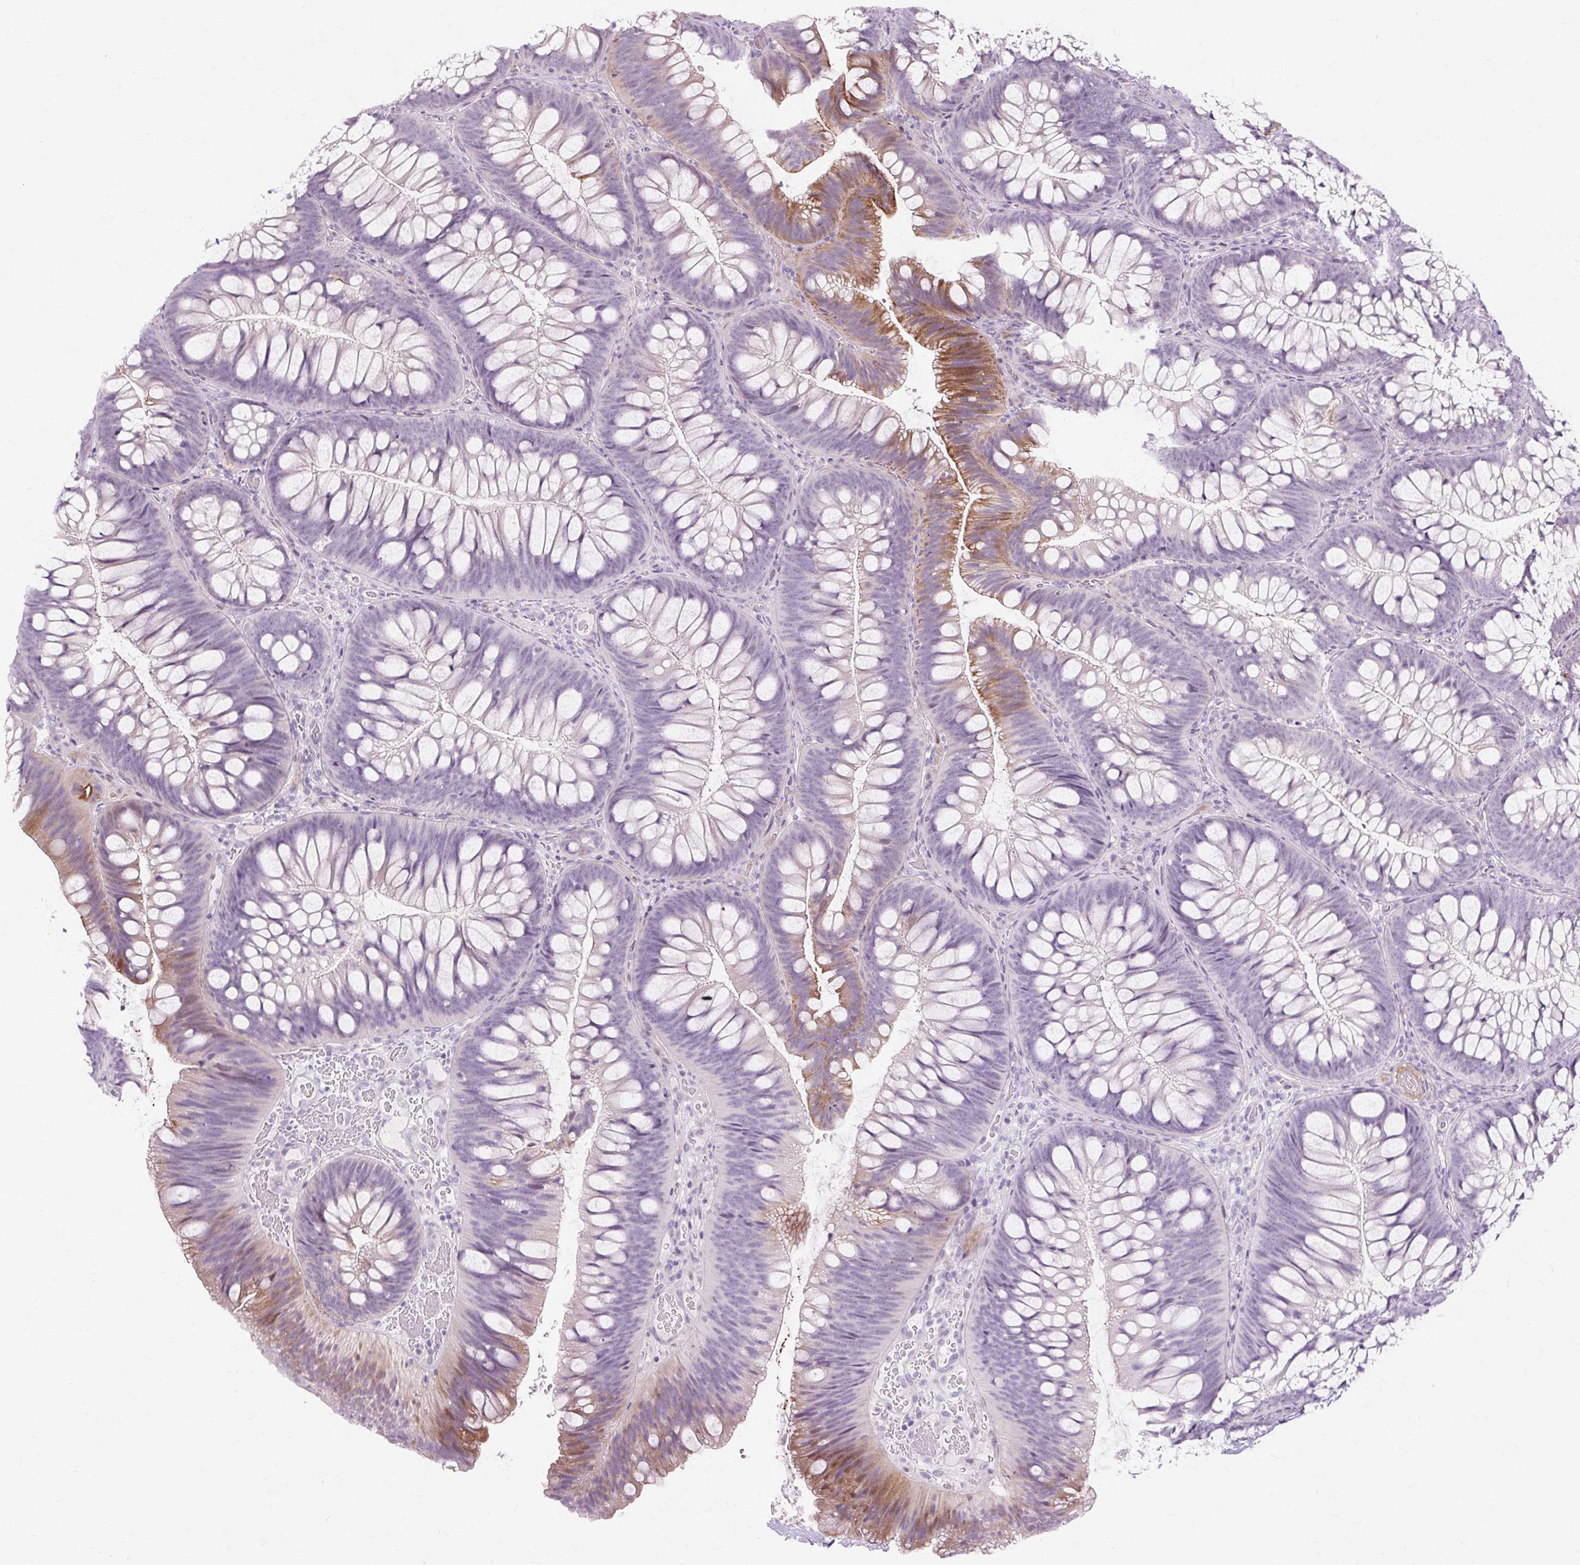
{"staining": {"intensity": "negative", "quantity": "none", "location": "none"}, "tissue": "colon", "cell_type": "Endothelial cells", "image_type": "normal", "snomed": [{"axis": "morphology", "description": "Normal tissue, NOS"}, {"axis": "morphology", "description": "Adenoma, NOS"}, {"axis": "topography", "description": "Soft tissue"}, {"axis": "topography", "description": "Colon"}], "caption": "The histopathology image exhibits no staining of endothelial cells in normal colon.", "gene": "IRX2", "patient": {"sex": "male", "age": 47}}